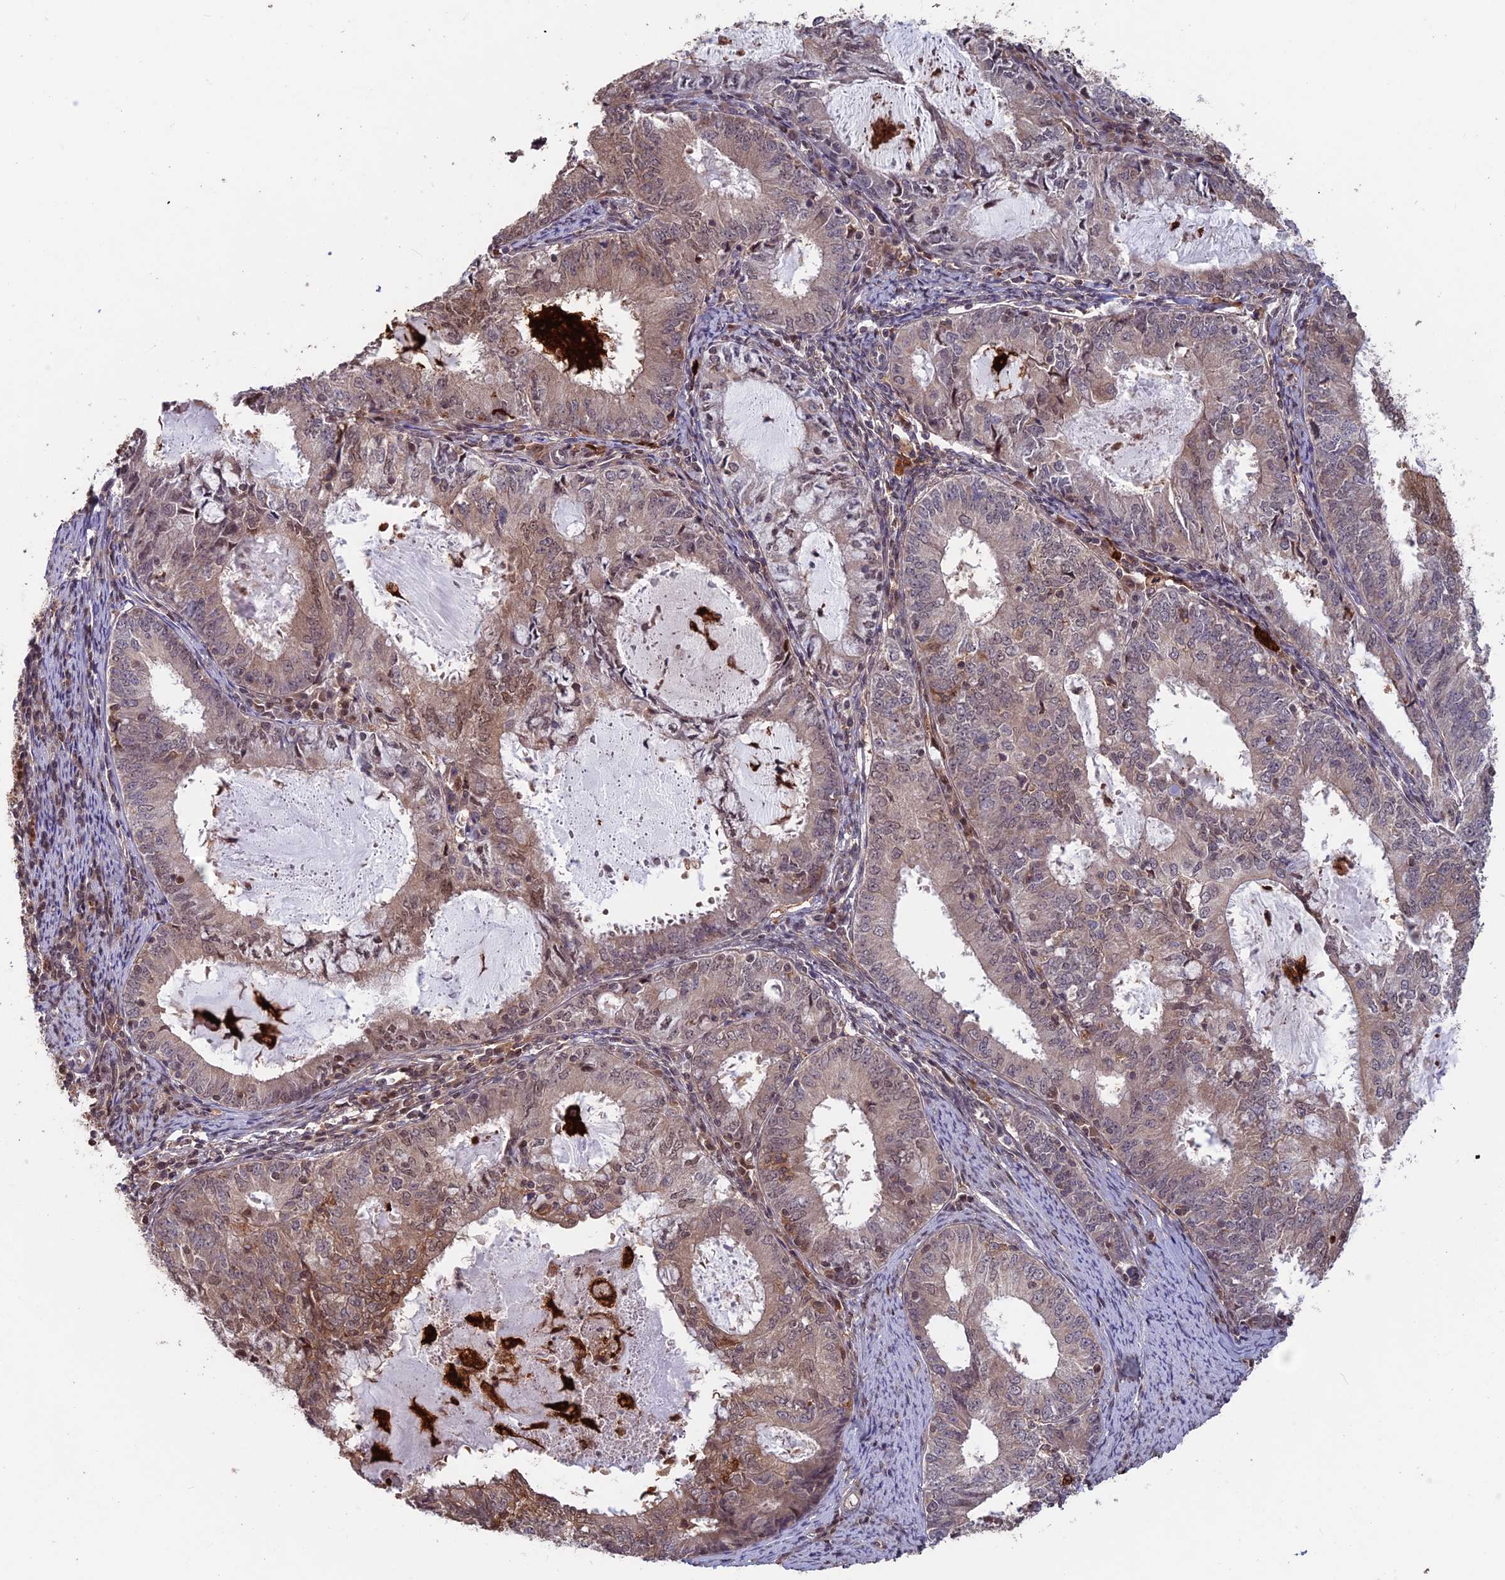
{"staining": {"intensity": "moderate", "quantity": "<25%", "location": "cytoplasmic/membranous,nuclear"}, "tissue": "endometrial cancer", "cell_type": "Tumor cells", "image_type": "cancer", "snomed": [{"axis": "morphology", "description": "Adenocarcinoma, NOS"}, {"axis": "topography", "description": "Endometrium"}], "caption": "Adenocarcinoma (endometrial) stained with DAB (3,3'-diaminobenzidine) immunohistochemistry displays low levels of moderate cytoplasmic/membranous and nuclear staining in approximately <25% of tumor cells. The staining is performed using DAB brown chromogen to label protein expression. The nuclei are counter-stained blue using hematoxylin.", "gene": "MAST2", "patient": {"sex": "female", "age": 57}}